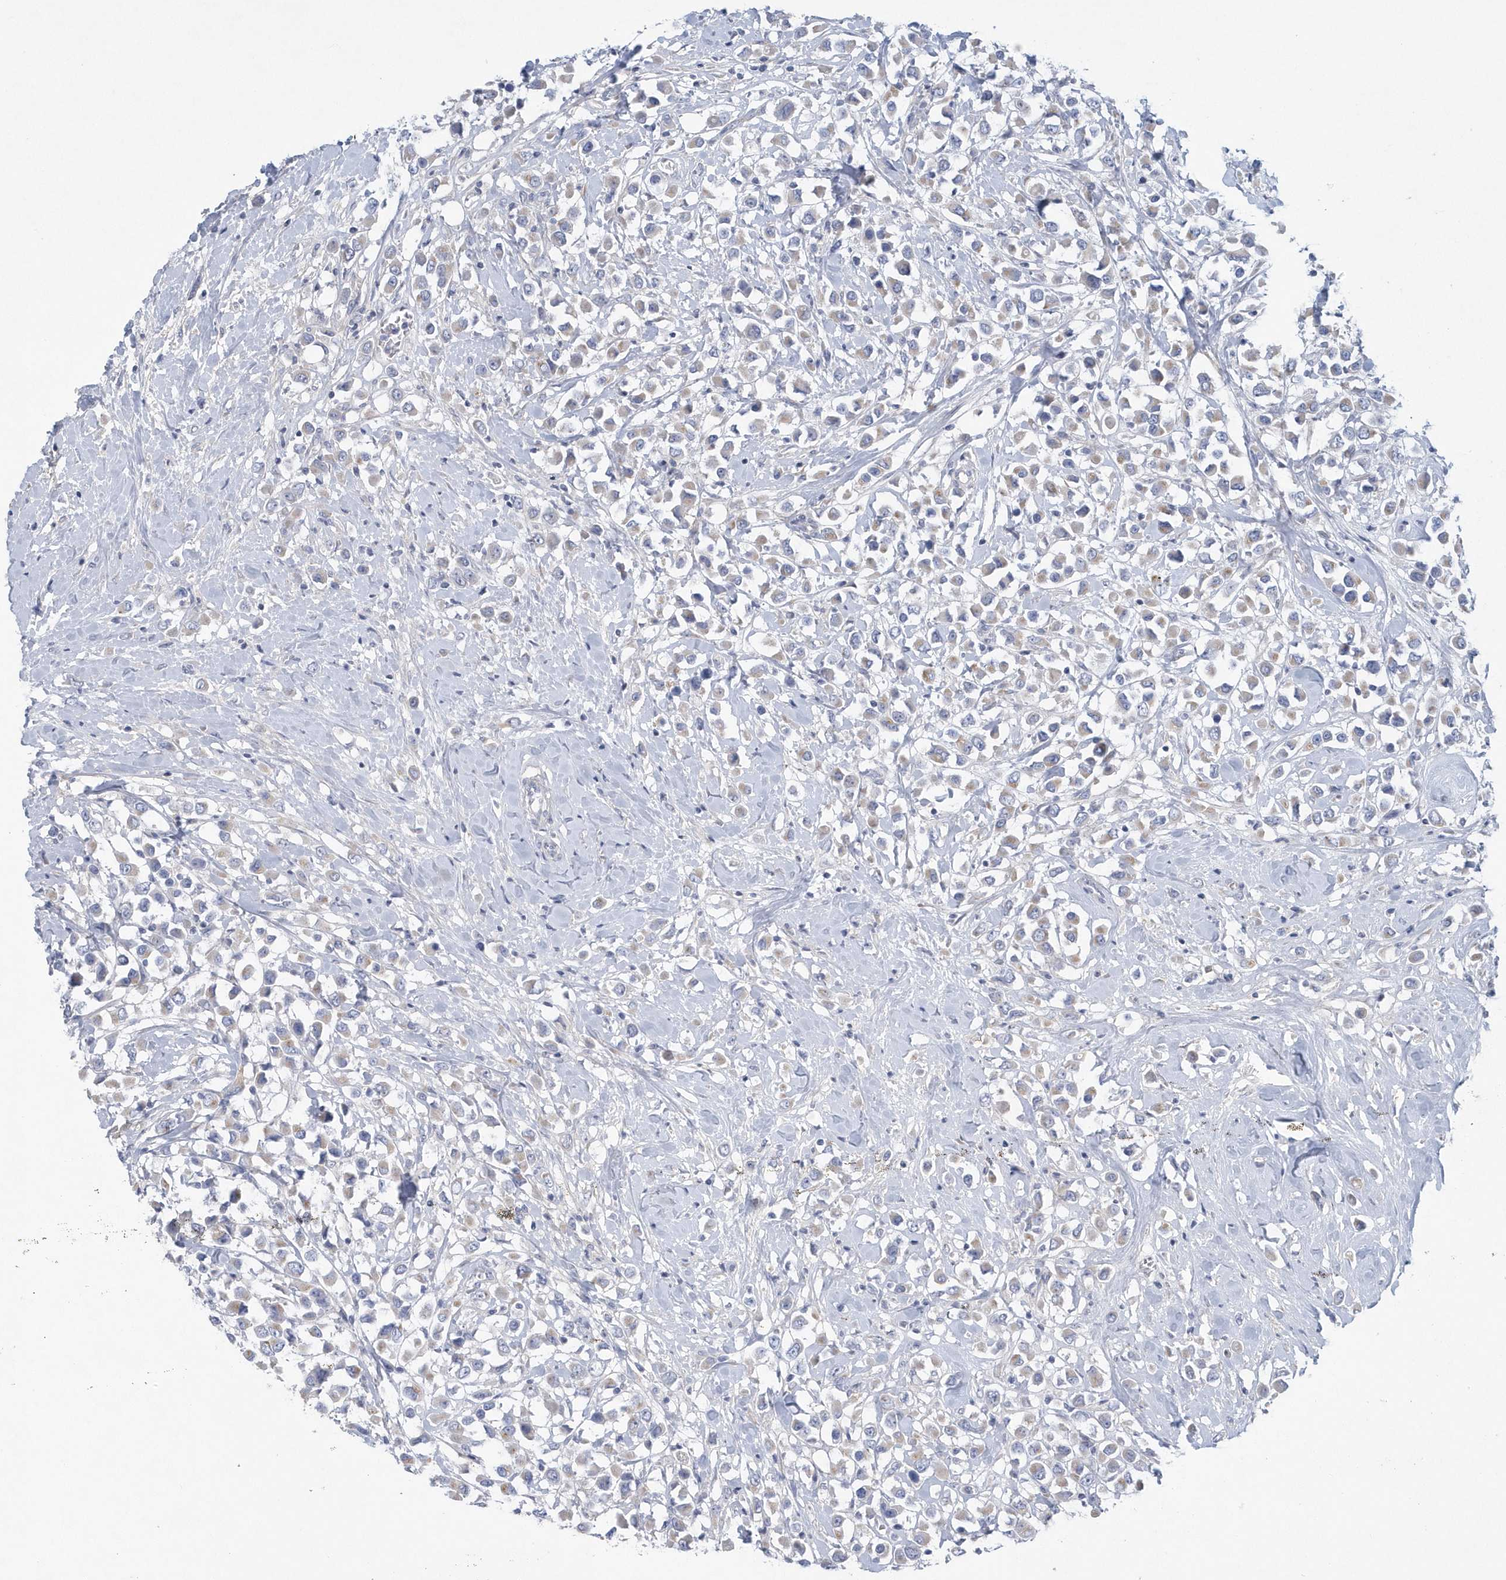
{"staining": {"intensity": "weak", "quantity": "<25%", "location": "cytoplasmic/membranous"}, "tissue": "breast cancer", "cell_type": "Tumor cells", "image_type": "cancer", "snomed": [{"axis": "morphology", "description": "Duct carcinoma"}, {"axis": "topography", "description": "Breast"}], "caption": "A high-resolution histopathology image shows immunohistochemistry (IHC) staining of breast cancer (intraductal carcinoma), which displays no significant positivity in tumor cells.", "gene": "SPATA18", "patient": {"sex": "female", "age": 61}}